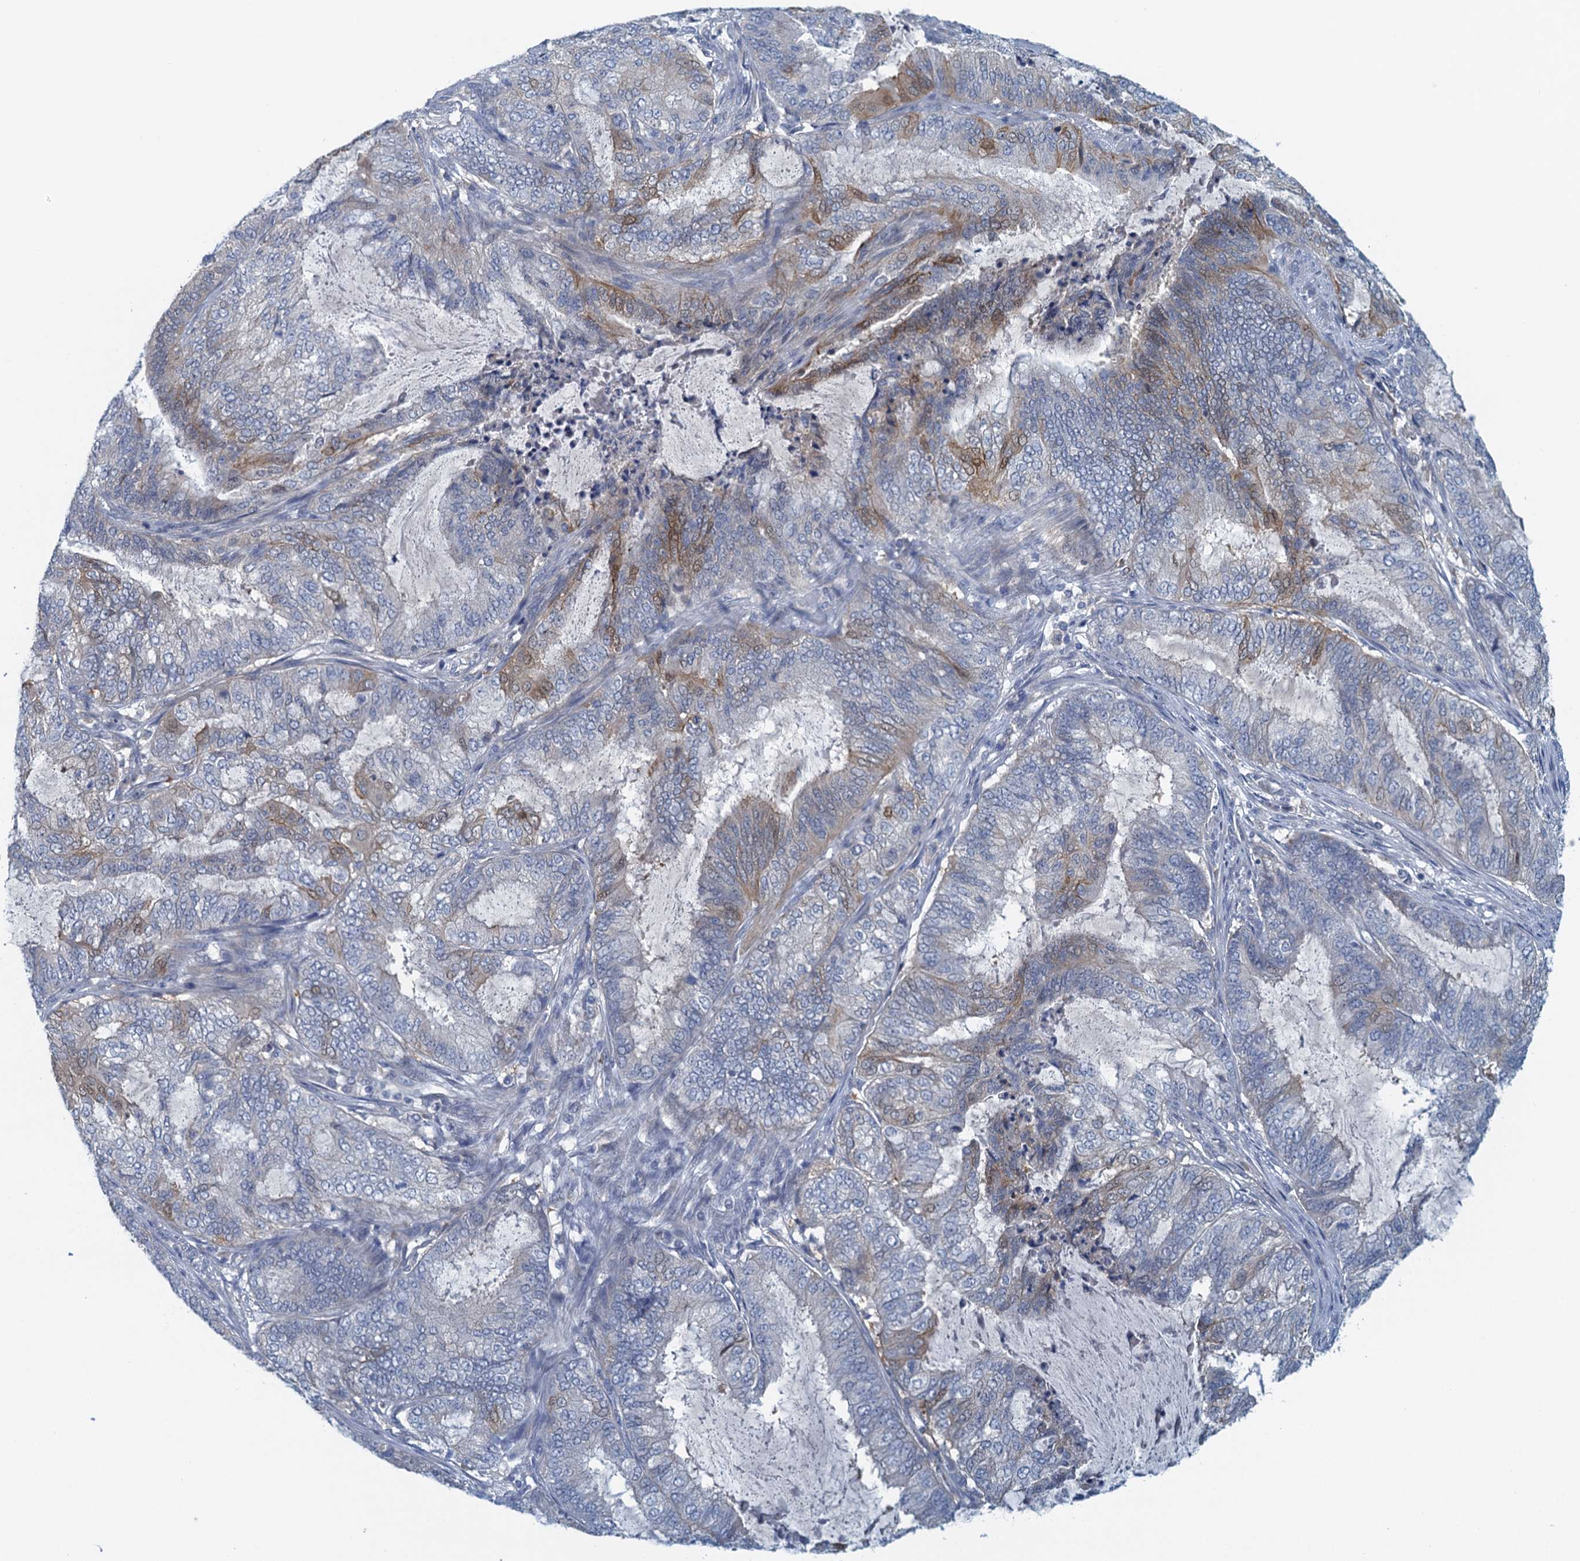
{"staining": {"intensity": "weak", "quantity": "<25%", "location": "cytoplasmic/membranous,nuclear"}, "tissue": "endometrial cancer", "cell_type": "Tumor cells", "image_type": "cancer", "snomed": [{"axis": "morphology", "description": "Adenocarcinoma, NOS"}, {"axis": "topography", "description": "Endometrium"}], "caption": "Immunohistochemical staining of adenocarcinoma (endometrial) displays no significant positivity in tumor cells.", "gene": "NCKAP1L", "patient": {"sex": "female", "age": 51}}